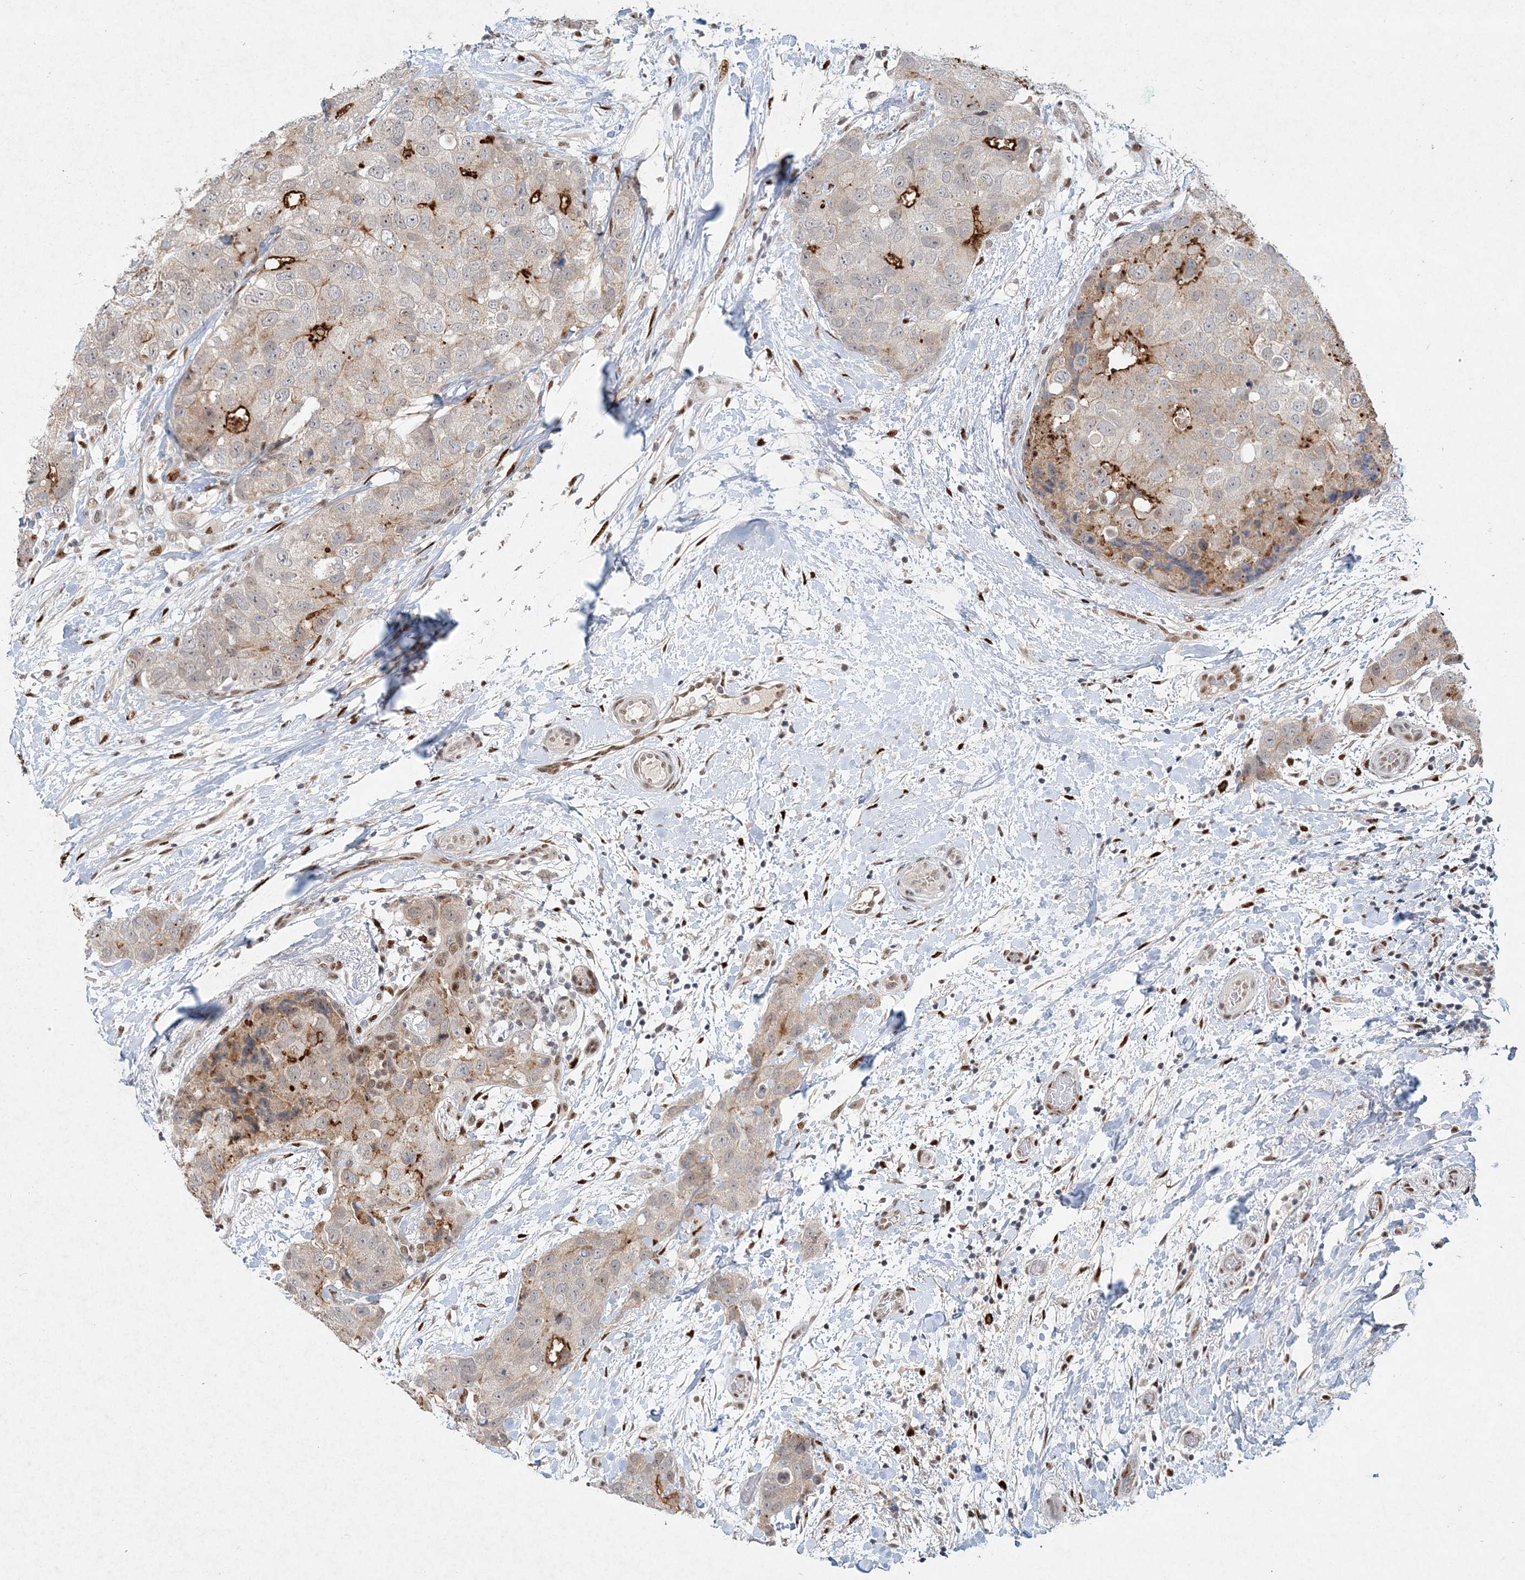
{"staining": {"intensity": "moderate", "quantity": "<25%", "location": "cytoplasmic/membranous"}, "tissue": "breast cancer", "cell_type": "Tumor cells", "image_type": "cancer", "snomed": [{"axis": "morphology", "description": "Duct carcinoma"}, {"axis": "topography", "description": "Breast"}], "caption": "A photomicrograph of human breast cancer stained for a protein displays moderate cytoplasmic/membranous brown staining in tumor cells. The protein is stained brown, and the nuclei are stained in blue (DAB IHC with brightfield microscopy, high magnification).", "gene": "GIN1", "patient": {"sex": "female", "age": 62}}